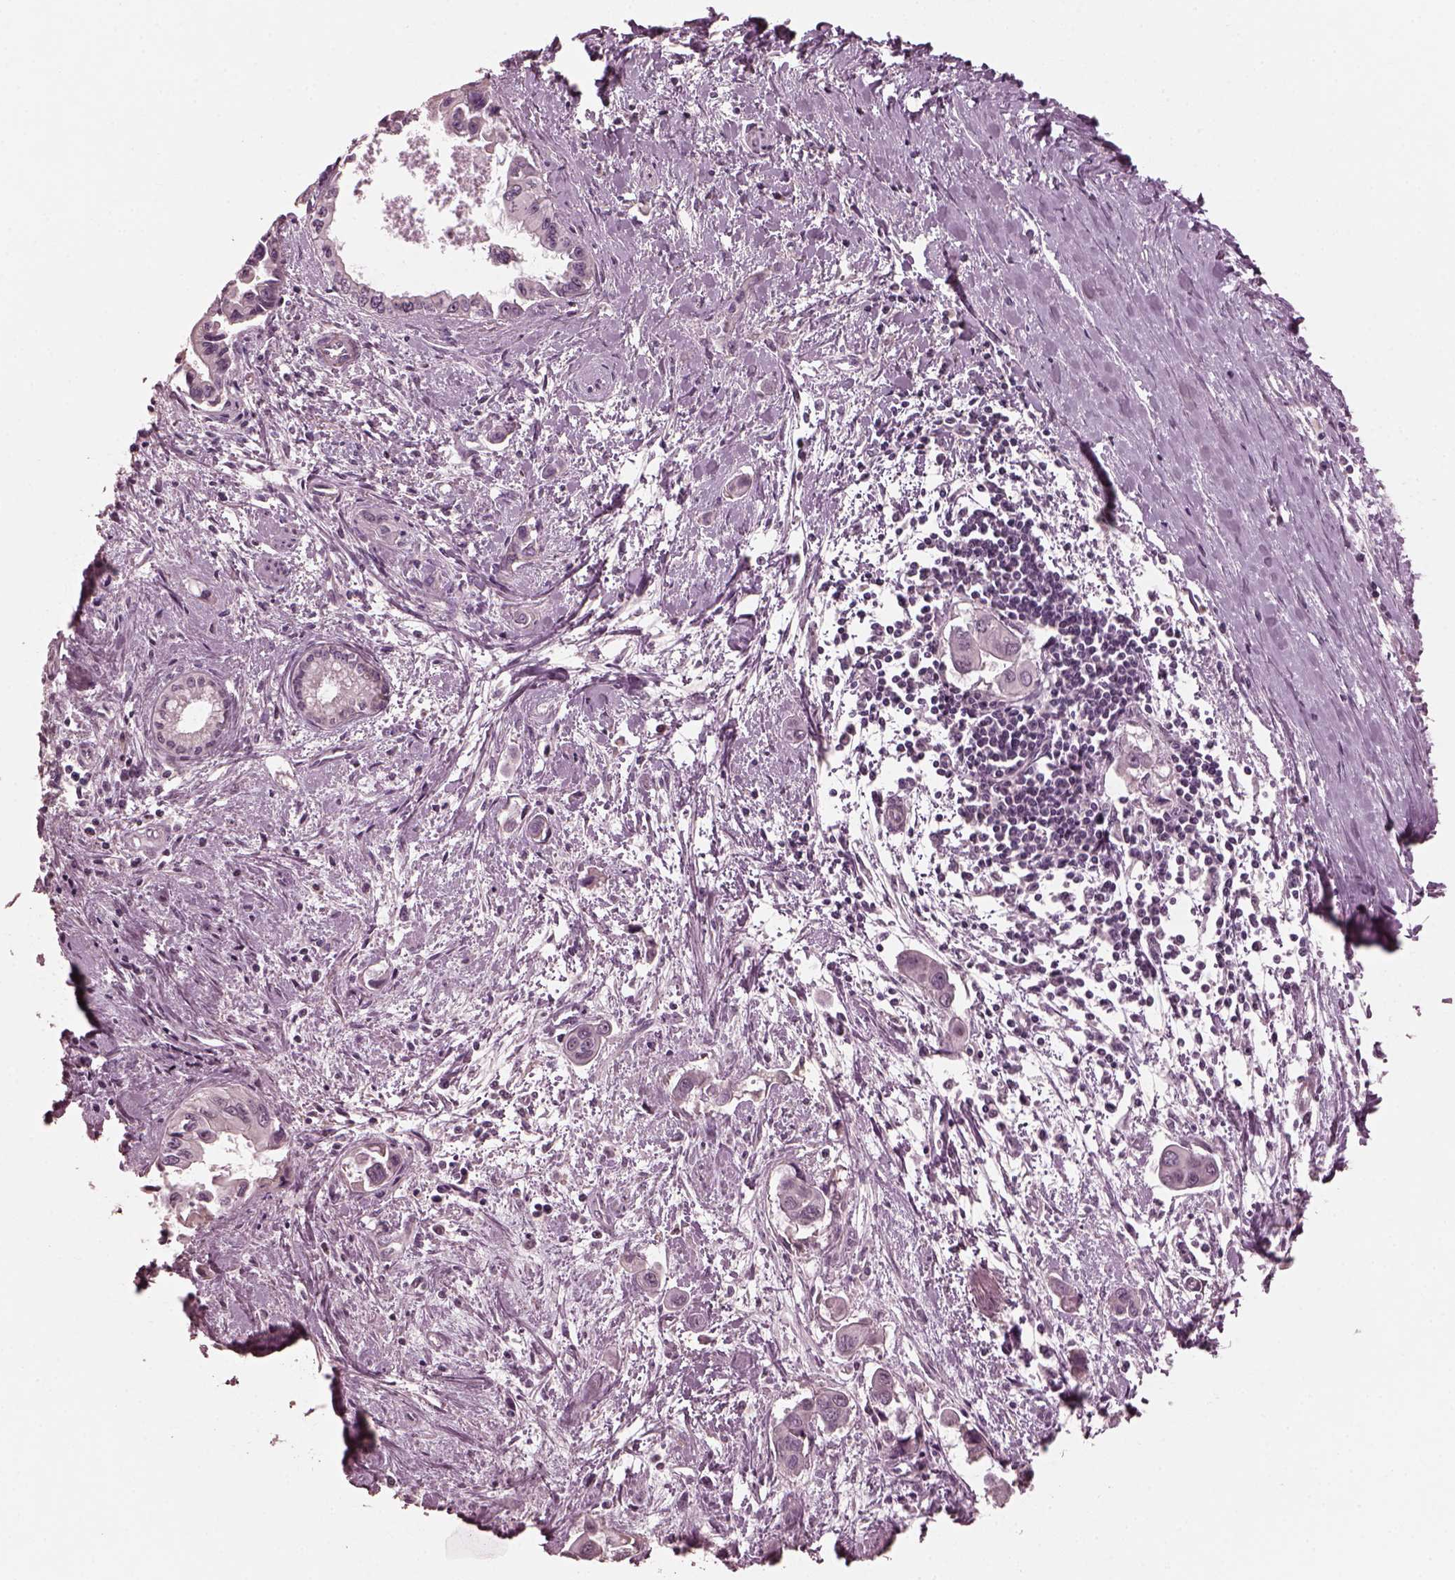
{"staining": {"intensity": "negative", "quantity": "none", "location": "none"}, "tissue": "pancreatic cancer", "cell_type": "Tumor cells", "image_type": "cancer", "snomed": [{"axis": "morphology", "description": "Adenocarcinoma, NOS"}, {"axis": "topography", "description": "Pancreas"}], "caption": "There is no significant expression in tumor cells of pancreatic cancer.", "gene": "RGS7", "patient": {"sex": "male", "age": 60}}